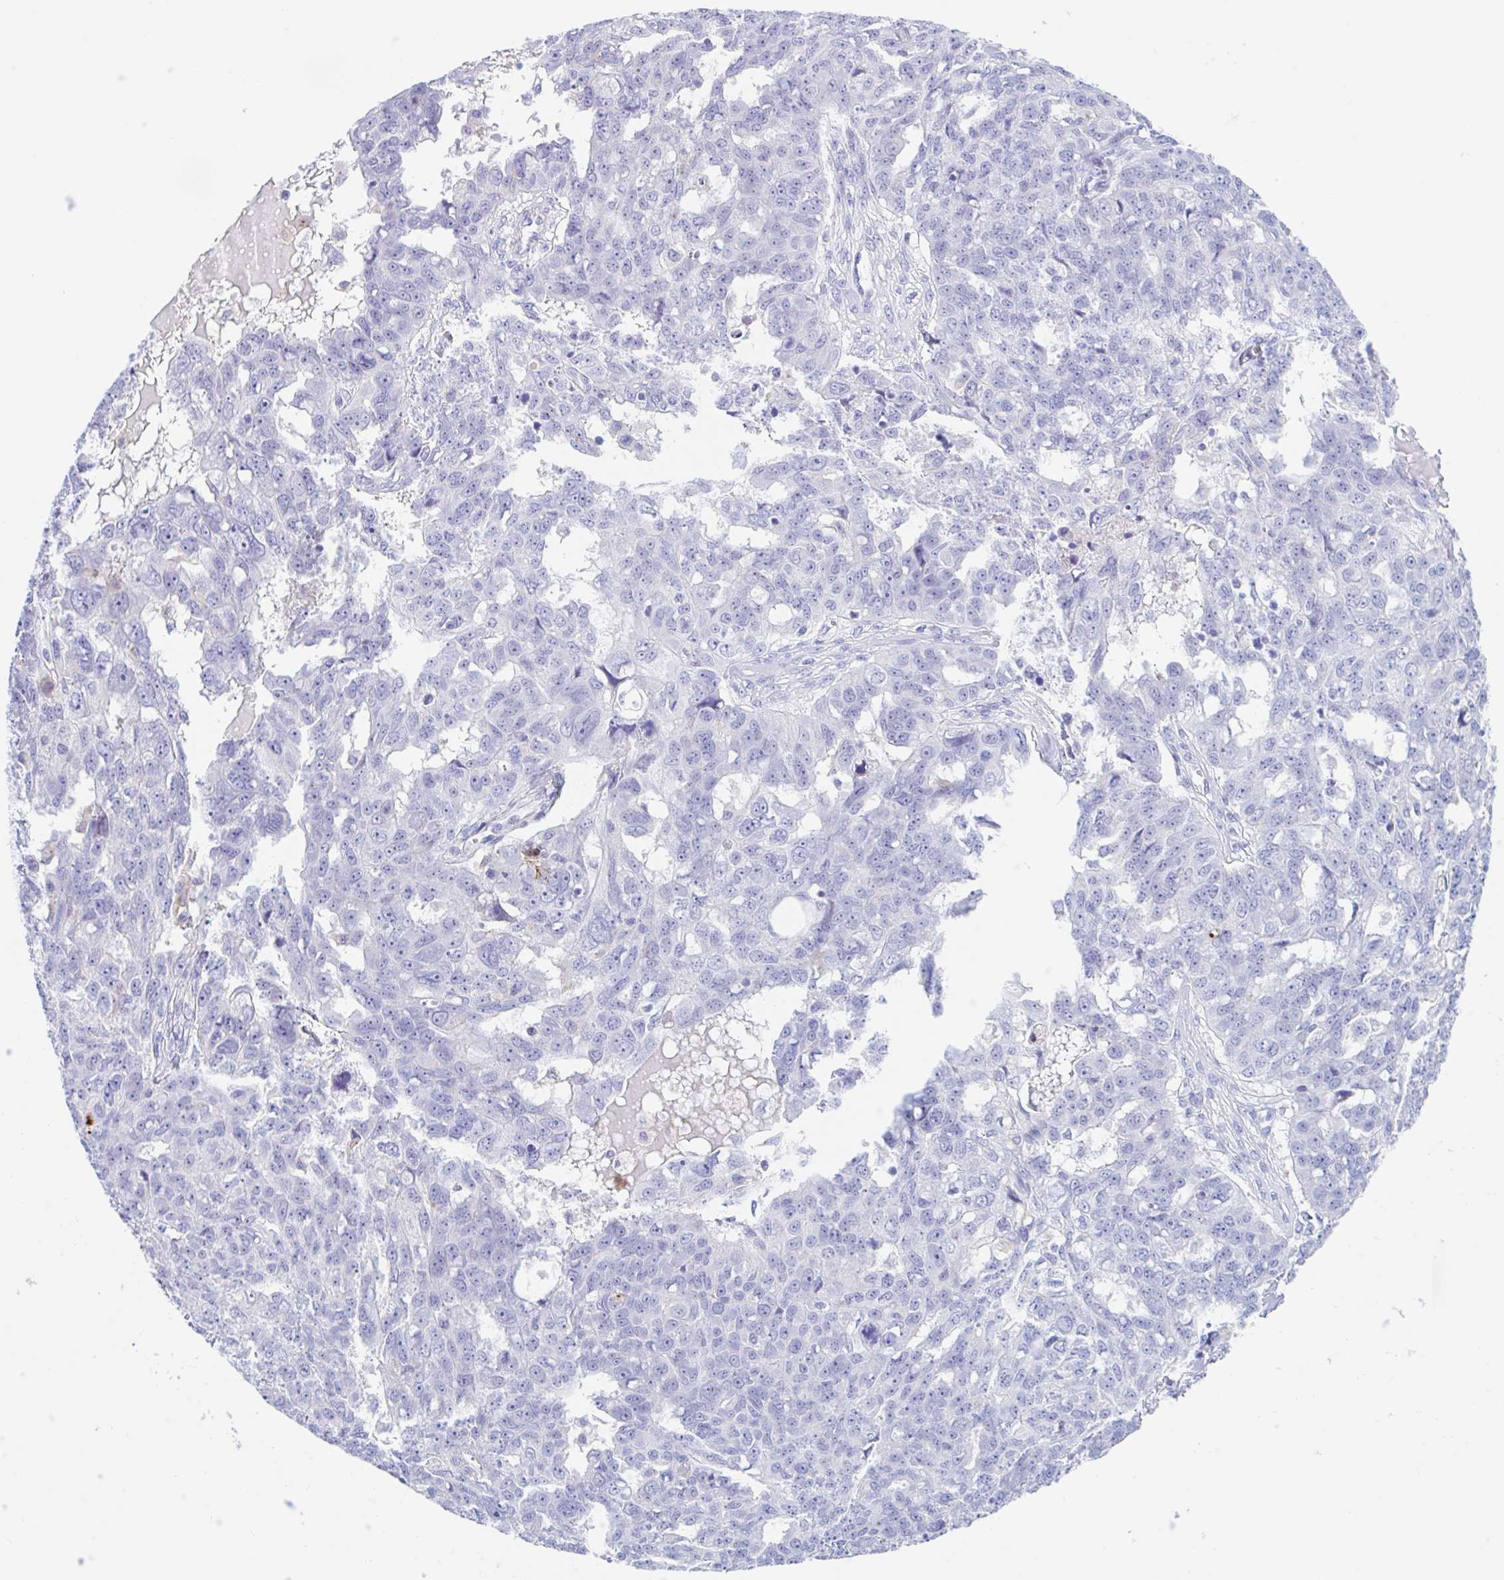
{"staining": {"intensity": "negative", "quantity": "none", "location": "none"}, "tissue": "ovarian cancer", "cell_type": "Tumor cells", "image_type": "cancer", "snomed": [{"axis": "morphology", "description": "Carcinoma, endometroid"}, {"axis": "topography", "description": "Ovary"}], "caption": "Photomicrograph shows no significant protein expression in tumor cells of ovarian cancer.", "gene": "ANKRD9", "patient": {"sex": "female", "age": 70}}